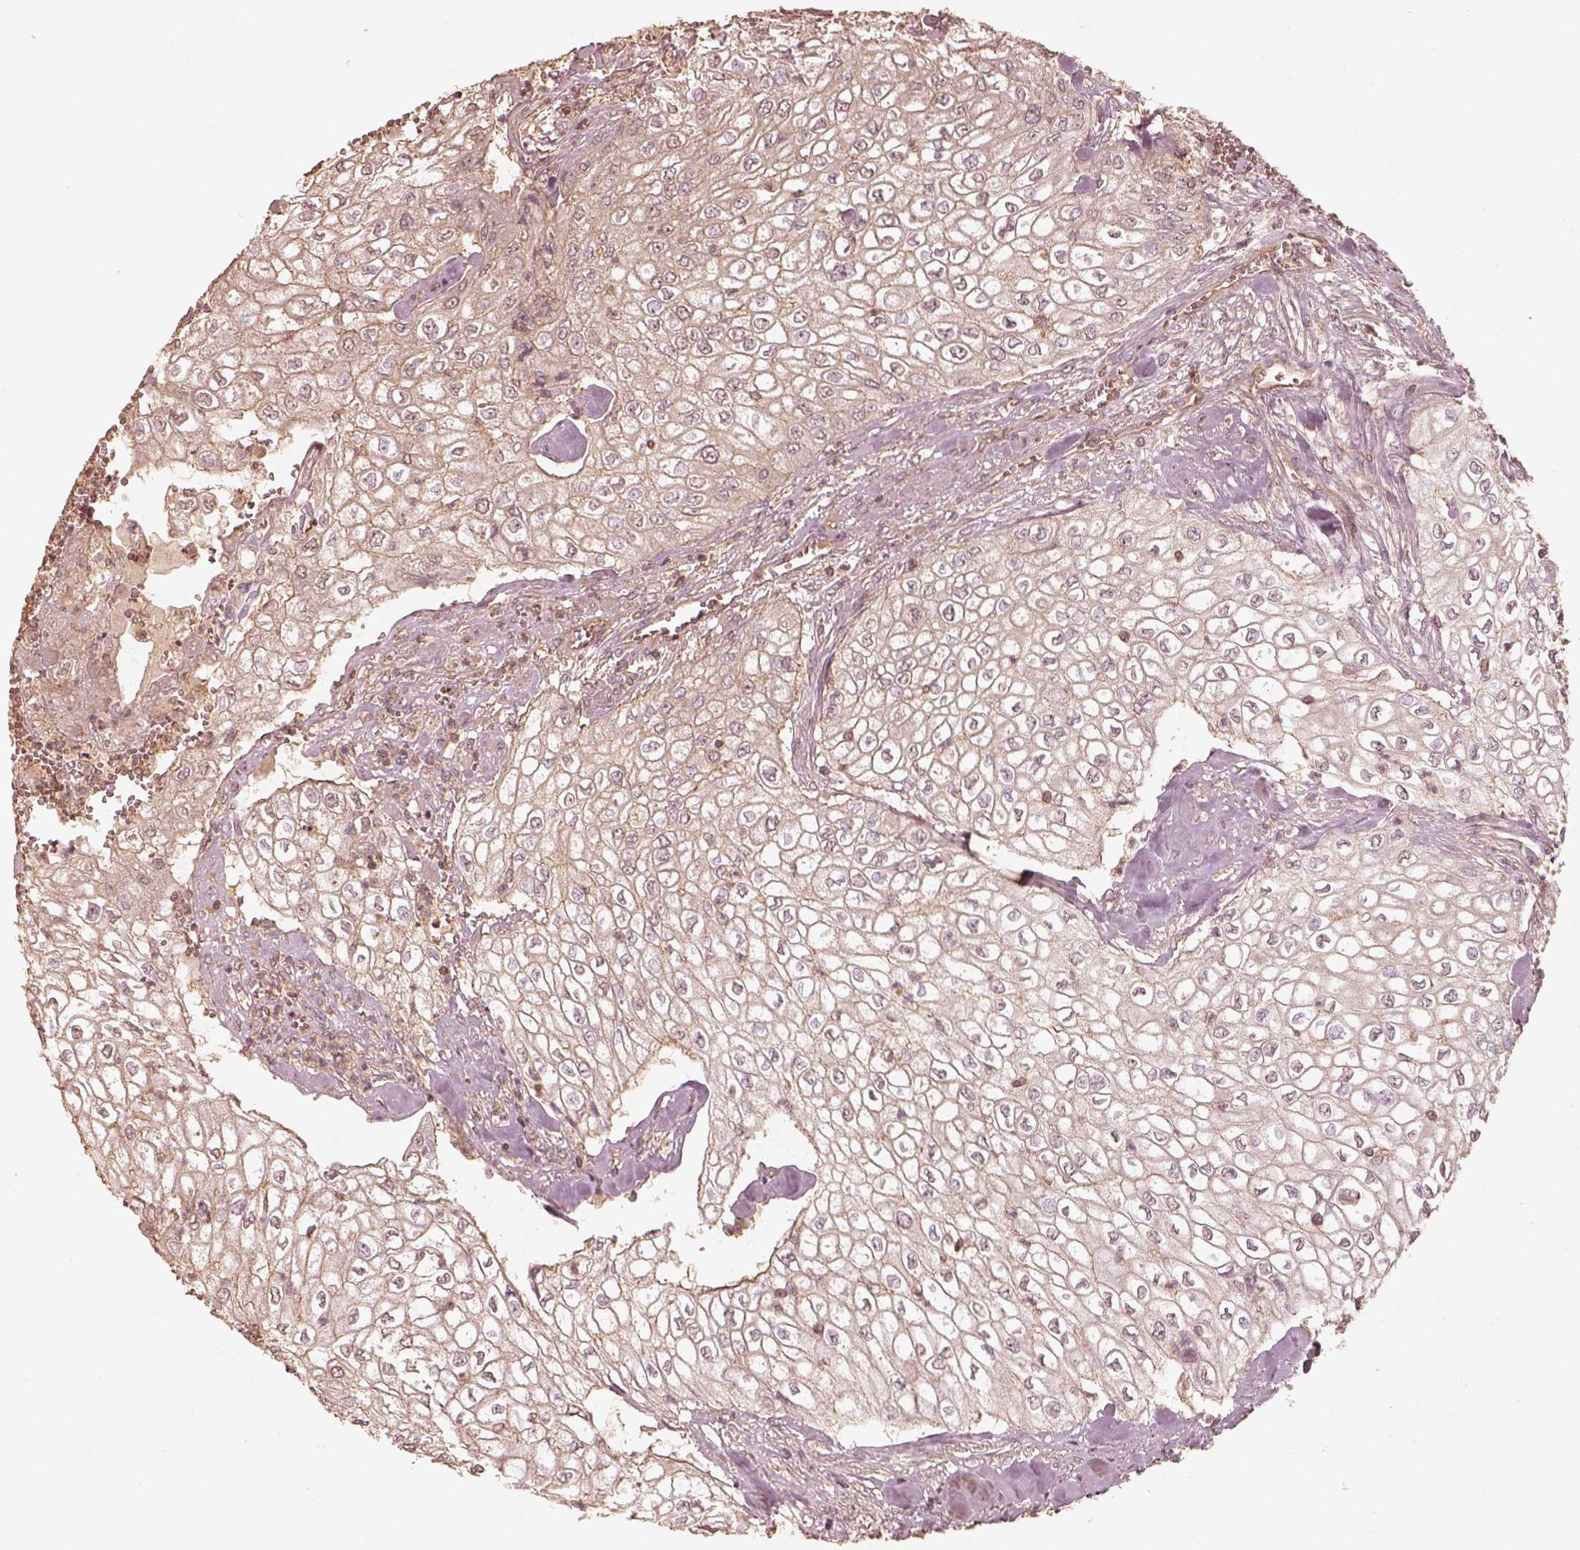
{"staining": {"intensity": "weak", "quantity": "25%-75%", "location": "cytoplasmic/membranous"}, "tissue": "urothelial cancer", "cell_type": "Tumor cells", "image_type": "cancer", "snomed": [{"axis": "morphology", "description": "Urothelial carcinoma, High grade"}, {"axis": "topography", "description": "Urinary bladder"}], "caption": "Protein analysis of urothelial carcinoma (high-grade) tissue demonstrates weak cytoplasmic/membranous staining in about 25%-75% of tumor cells.", "gene": "WDR7", "patient": {"sex": "male", "age": 62}}